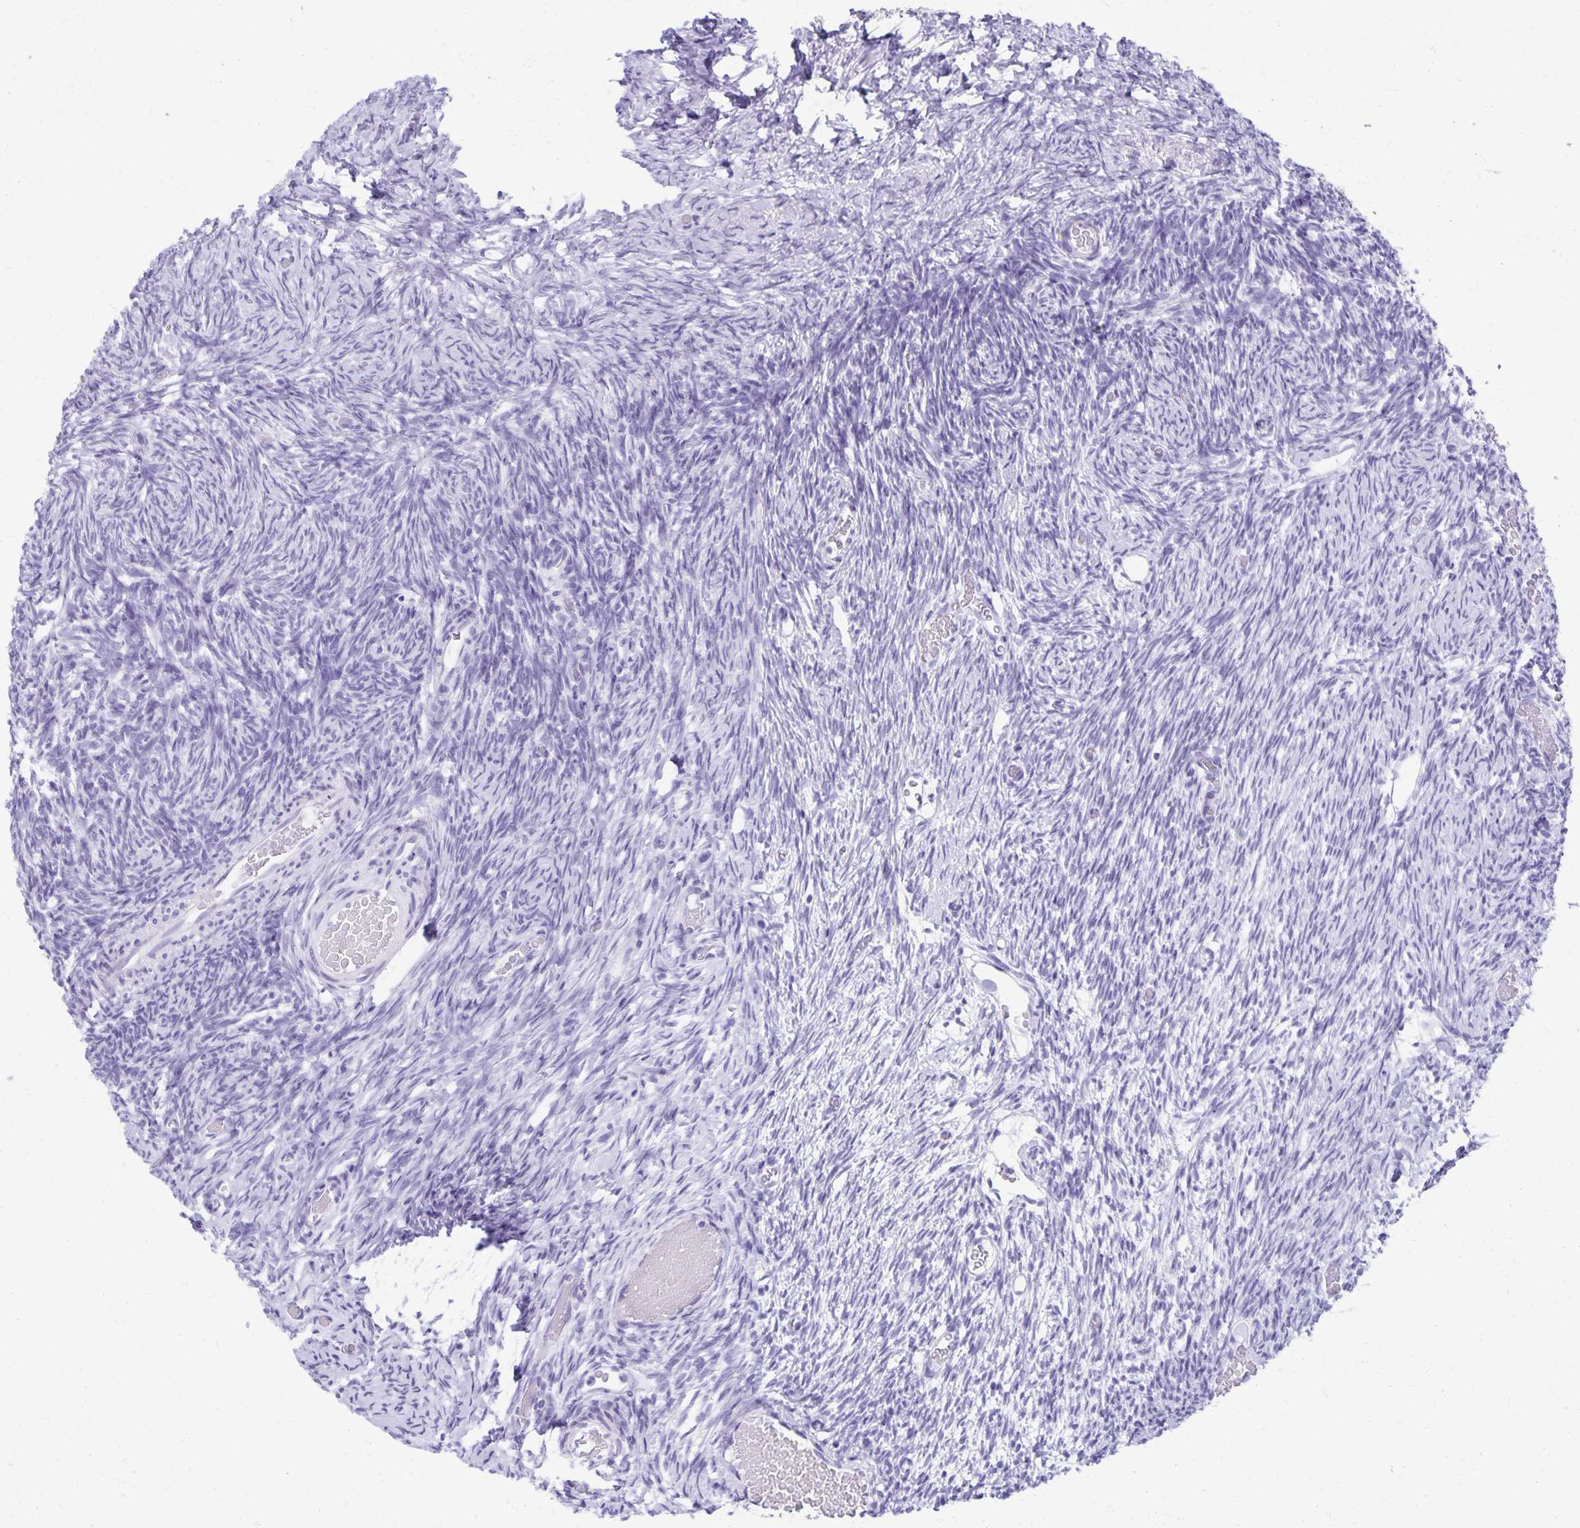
{"staining": {"intensity": "negative", "quantity": "none", "location": "none"}, "tissue": "ovary", "cell_type": "Follicle cells", "image_type": "normal", "snomed": [{"axis": "morphology", "description": "Normal tissue, NOS"}, {"axis": "topography", "description": "Ovary"}], "caption": "The image exhibits no staining of follicle cells in benign ovary. (Stains: DAB (3,3'-diaminobenzidine) immunohistochemistry with hematoxylin counter stain, Microscopy: brightfield microscopy at high magnification).", "gene": "DEFA5", "patient": {"sex": "female", "age": 39}}